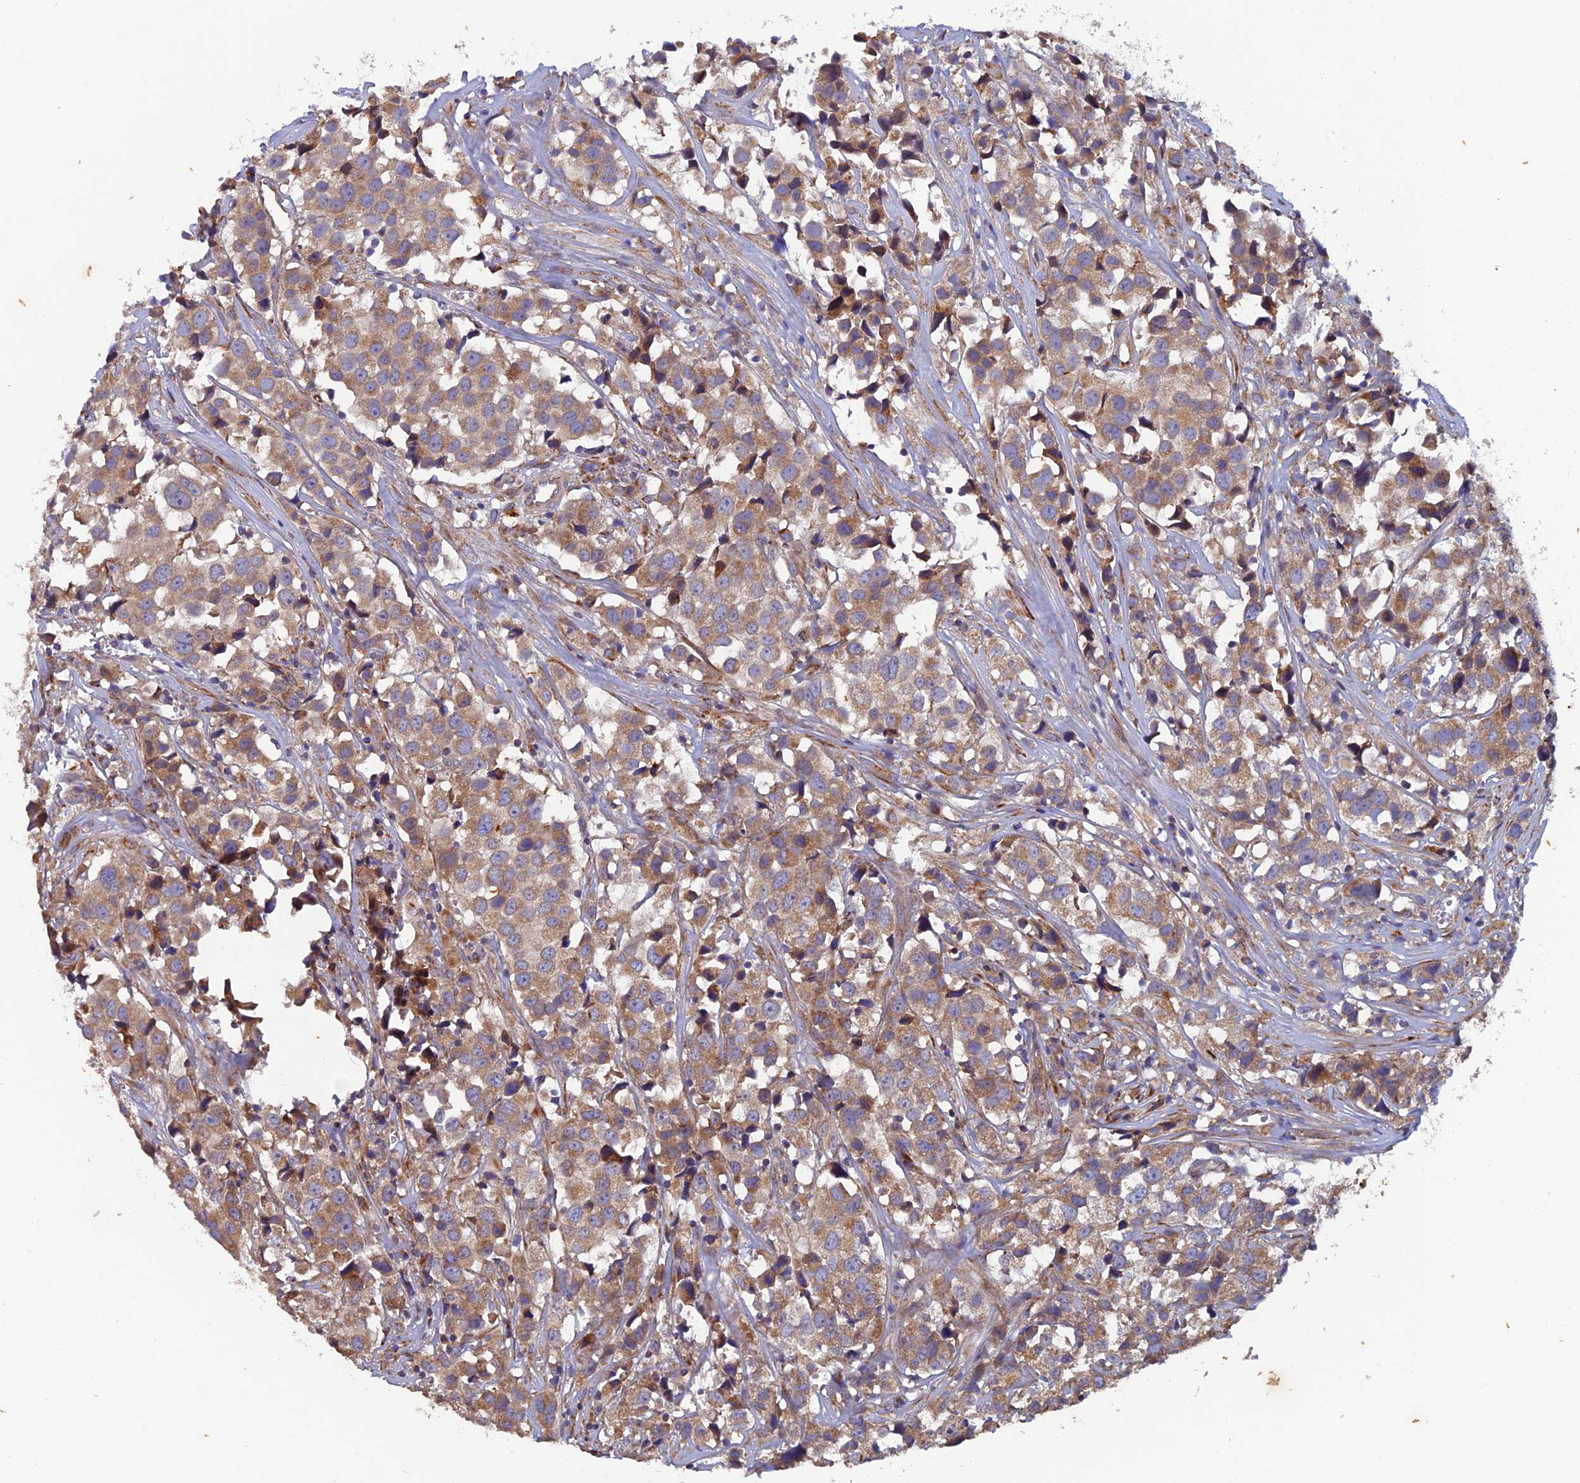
{"staining": {"intensity": "moderate", "quantity": ">75%", "location": "cytoplasmic/membranous"}, "tissue": "urothelial cancer", "cell_type": "Tumor cells", "image_type": "cancer", "snomed": [{"axis": "morphology", "description": "Urothelial carcinoma, High grade"}, {"axis": "topography", "description": "Urinary bladder"}], "caption": "Protein expression analysis of human urothelial carcinoma (high-grade) reveals moderate cytoplasmic/membranous staining in about >75% of tumor cells.", "gene": "AP4S1", "patient": {"sex": "female", "age": 75}}